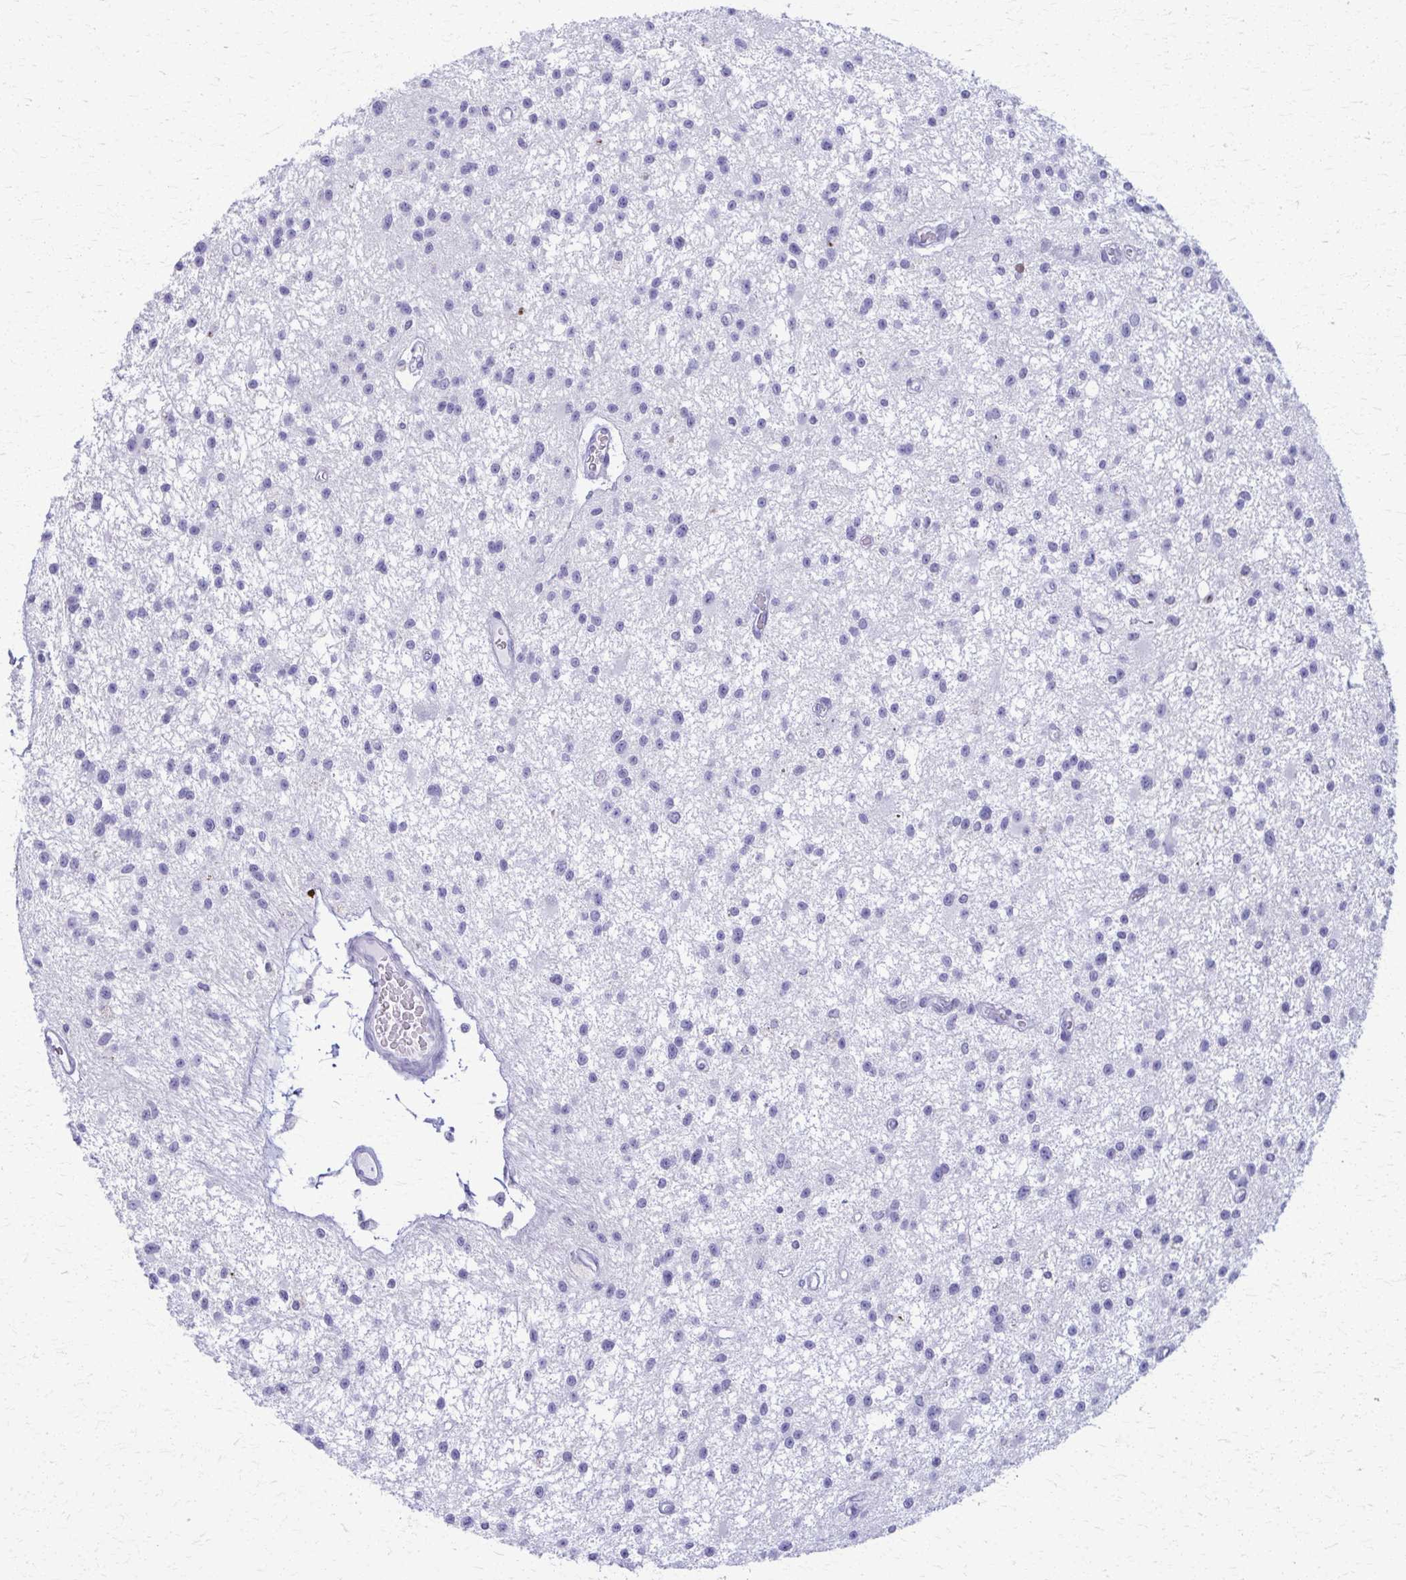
{"staining": {"intensity": "negative", "quantity": "none", "location": "none"}, "tissue": "glioma", "cell_type": "Tumor cells", "image_type": "cancer", "snomed": [{"axis": "morphology", "description": "Glioma, malignant, Low grade"}, {"axis": "topography", "description": "Brain"}], "caption": "DAB immunohistochemical staining of malignant glioma (low-grade) exhibits no significant expression in tumor cells. Nuclei are stained in blue.", "gene": "ACSM2B", "patient": {"sex": "male", "age": 43}}